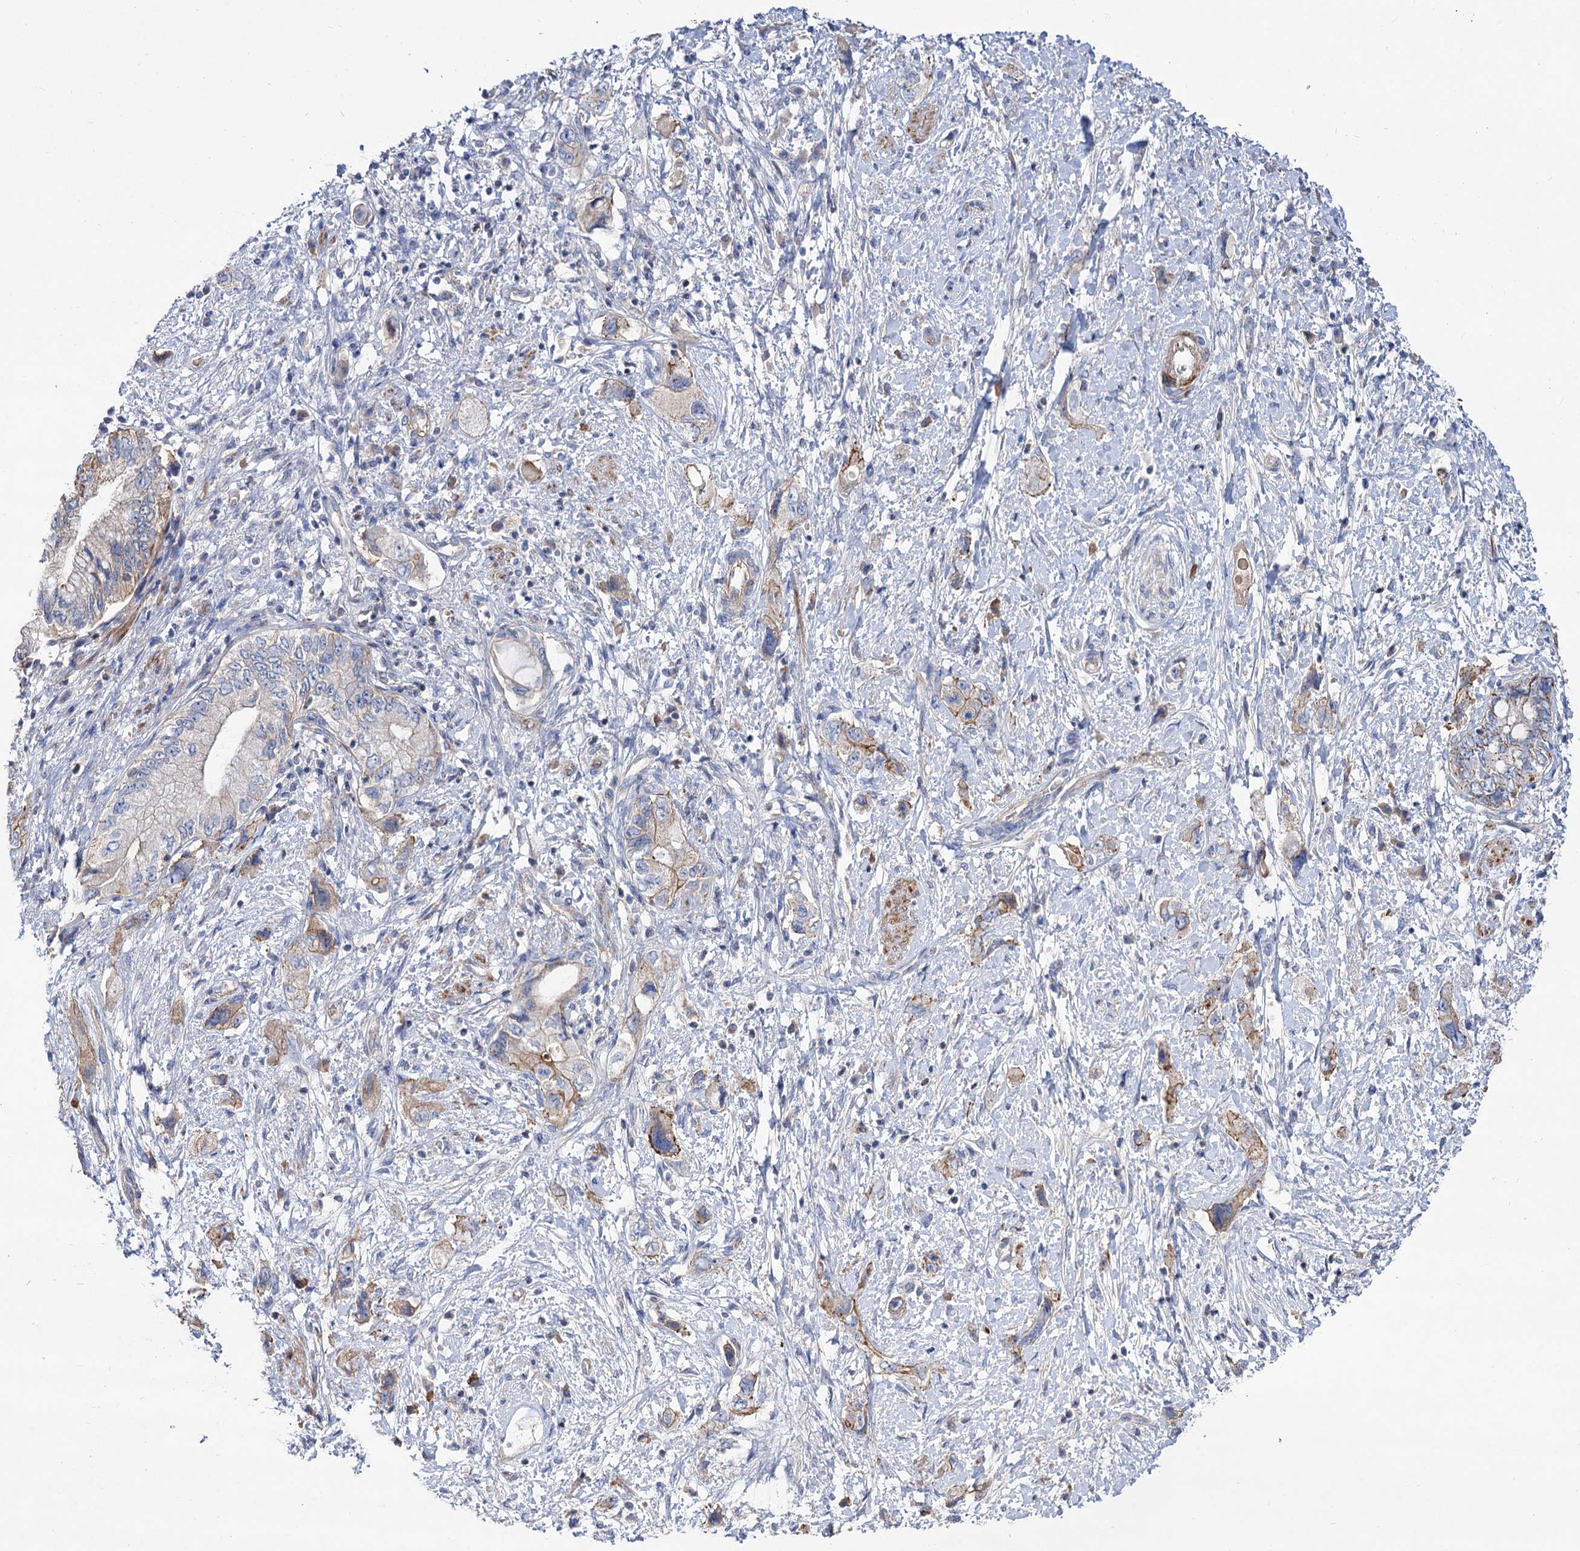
{"staining": {"intensity": "moderate", "quantity": "<25%", "location": "cytoplasmic/membranous"}, "tissue": "pancreatic cancer", "cell_type": "Tumor cells", "image_type": "cancer", "snomed": [{"axis": "morphology", "description": "Adenocarcinoma, NOS"}, {"axis": "topography", "description": "Pancreas"}], "caption": "Protein staining by immunohistochemistry (IHC) shows moderate cytoplasmic/membranous staining in about <25% of tumor cells in pancreatic adenocarcinoma.", "gene": "NUDCD2", "patient": {"sex": "female", "age": 73}}